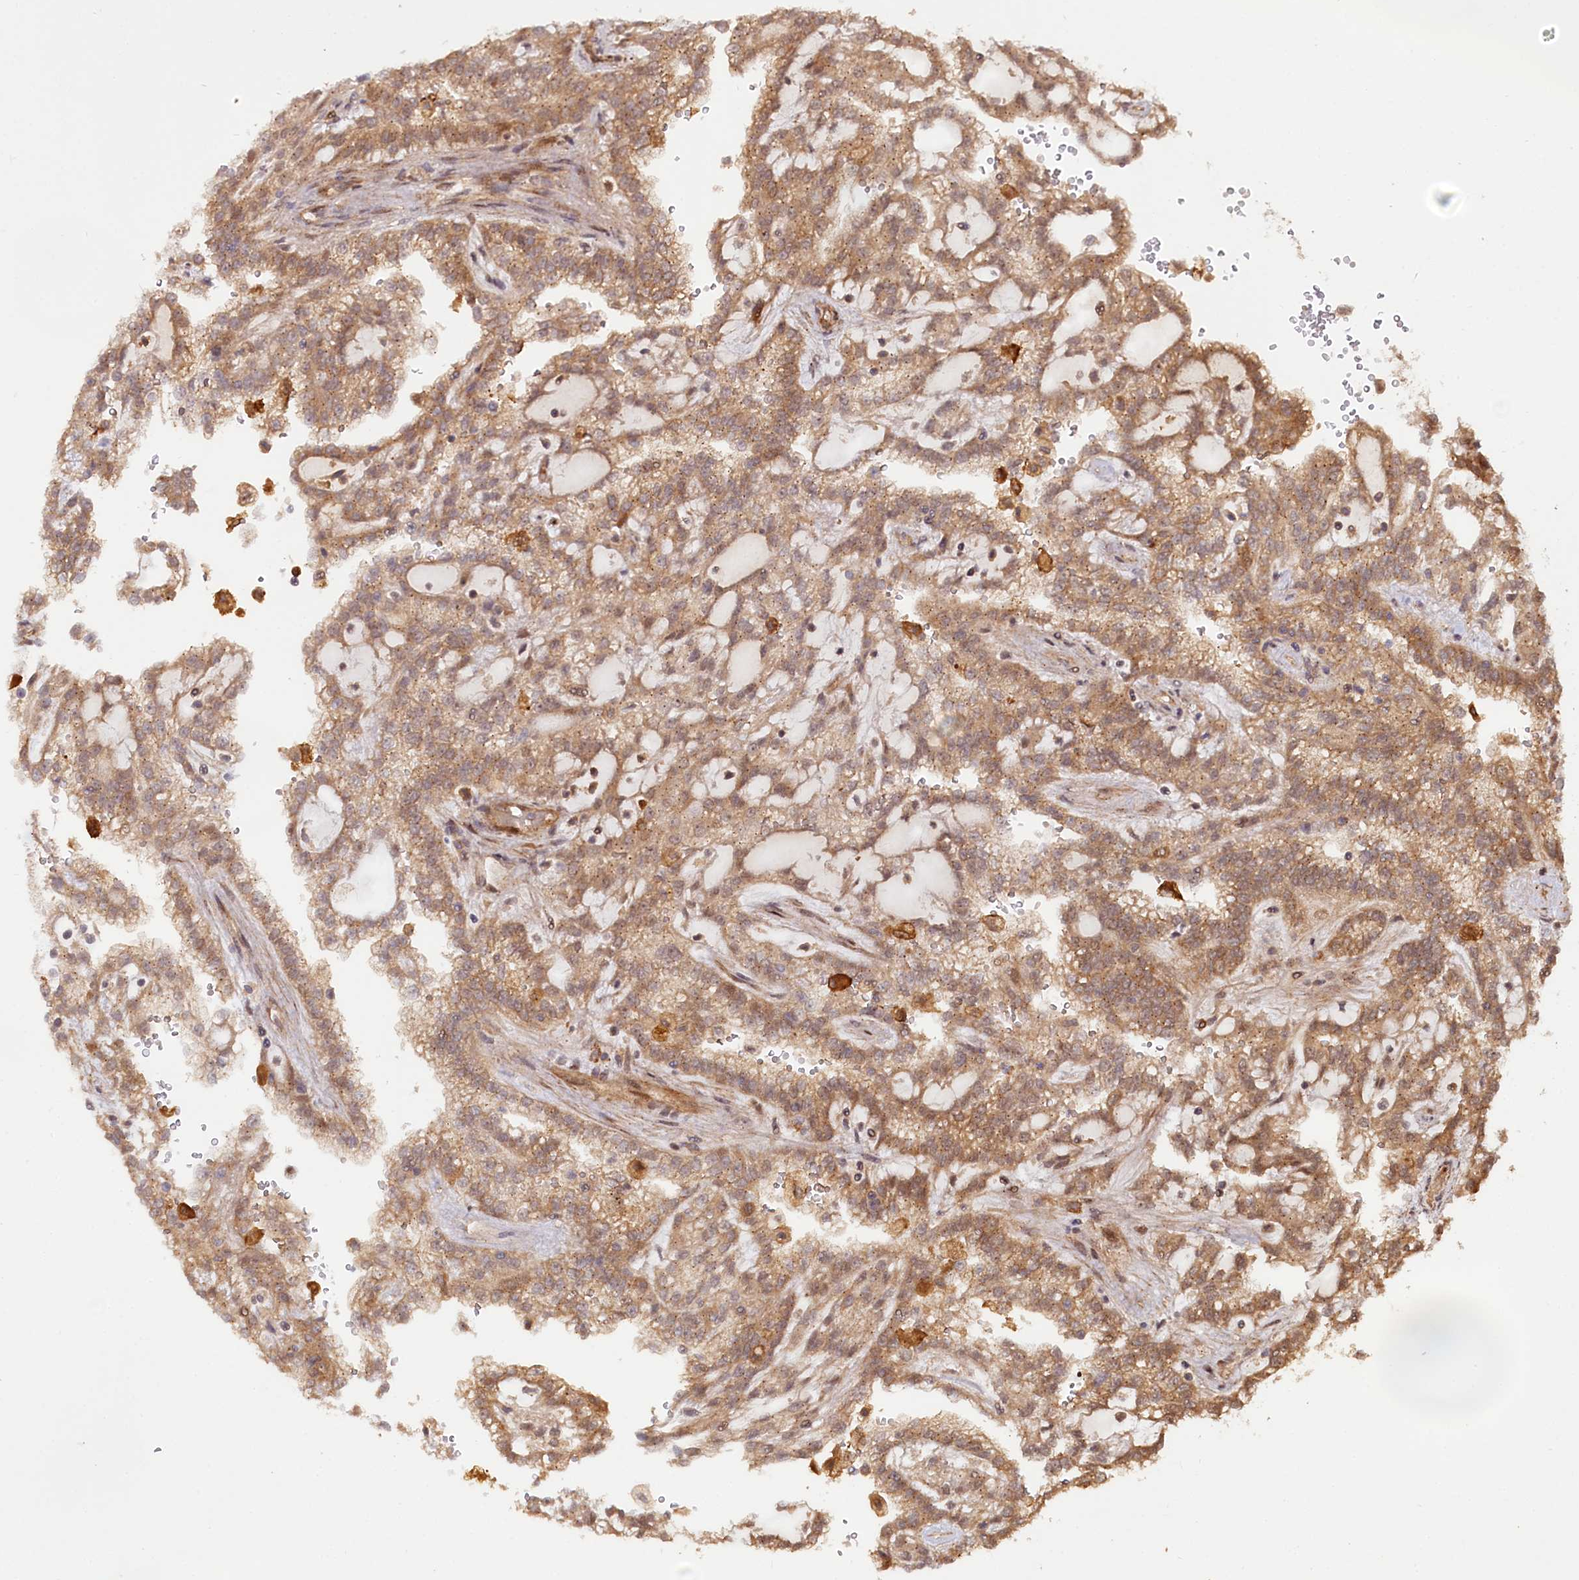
{"staining": {"intensity": "moderate", "quantity": ">75%", "location": "cytoplasmic/membranous,nuclear"}, "tissue": "renal cancer", "cell_type": "Tumor cells", "image_type": "cancer", "snomed": [{"axis": "morphology", "description": "Adenocarcinoma, NOS"}, {"axis": "topography", "description": "Kidney"}], "caption": "Renal cancer (adenocarcinoma) was stained to show a protein in brown. There is medium levels of moderate cytoplasmic/membranous and nuclear positivity in approximately >75% of tumor cells. Using DAB (brown) and hematoxylin (blue) stains, captured at high magnification using brightfield microscopy.", "gene": "NEDD1", "patient": {"sex": "male", "age": 63}}